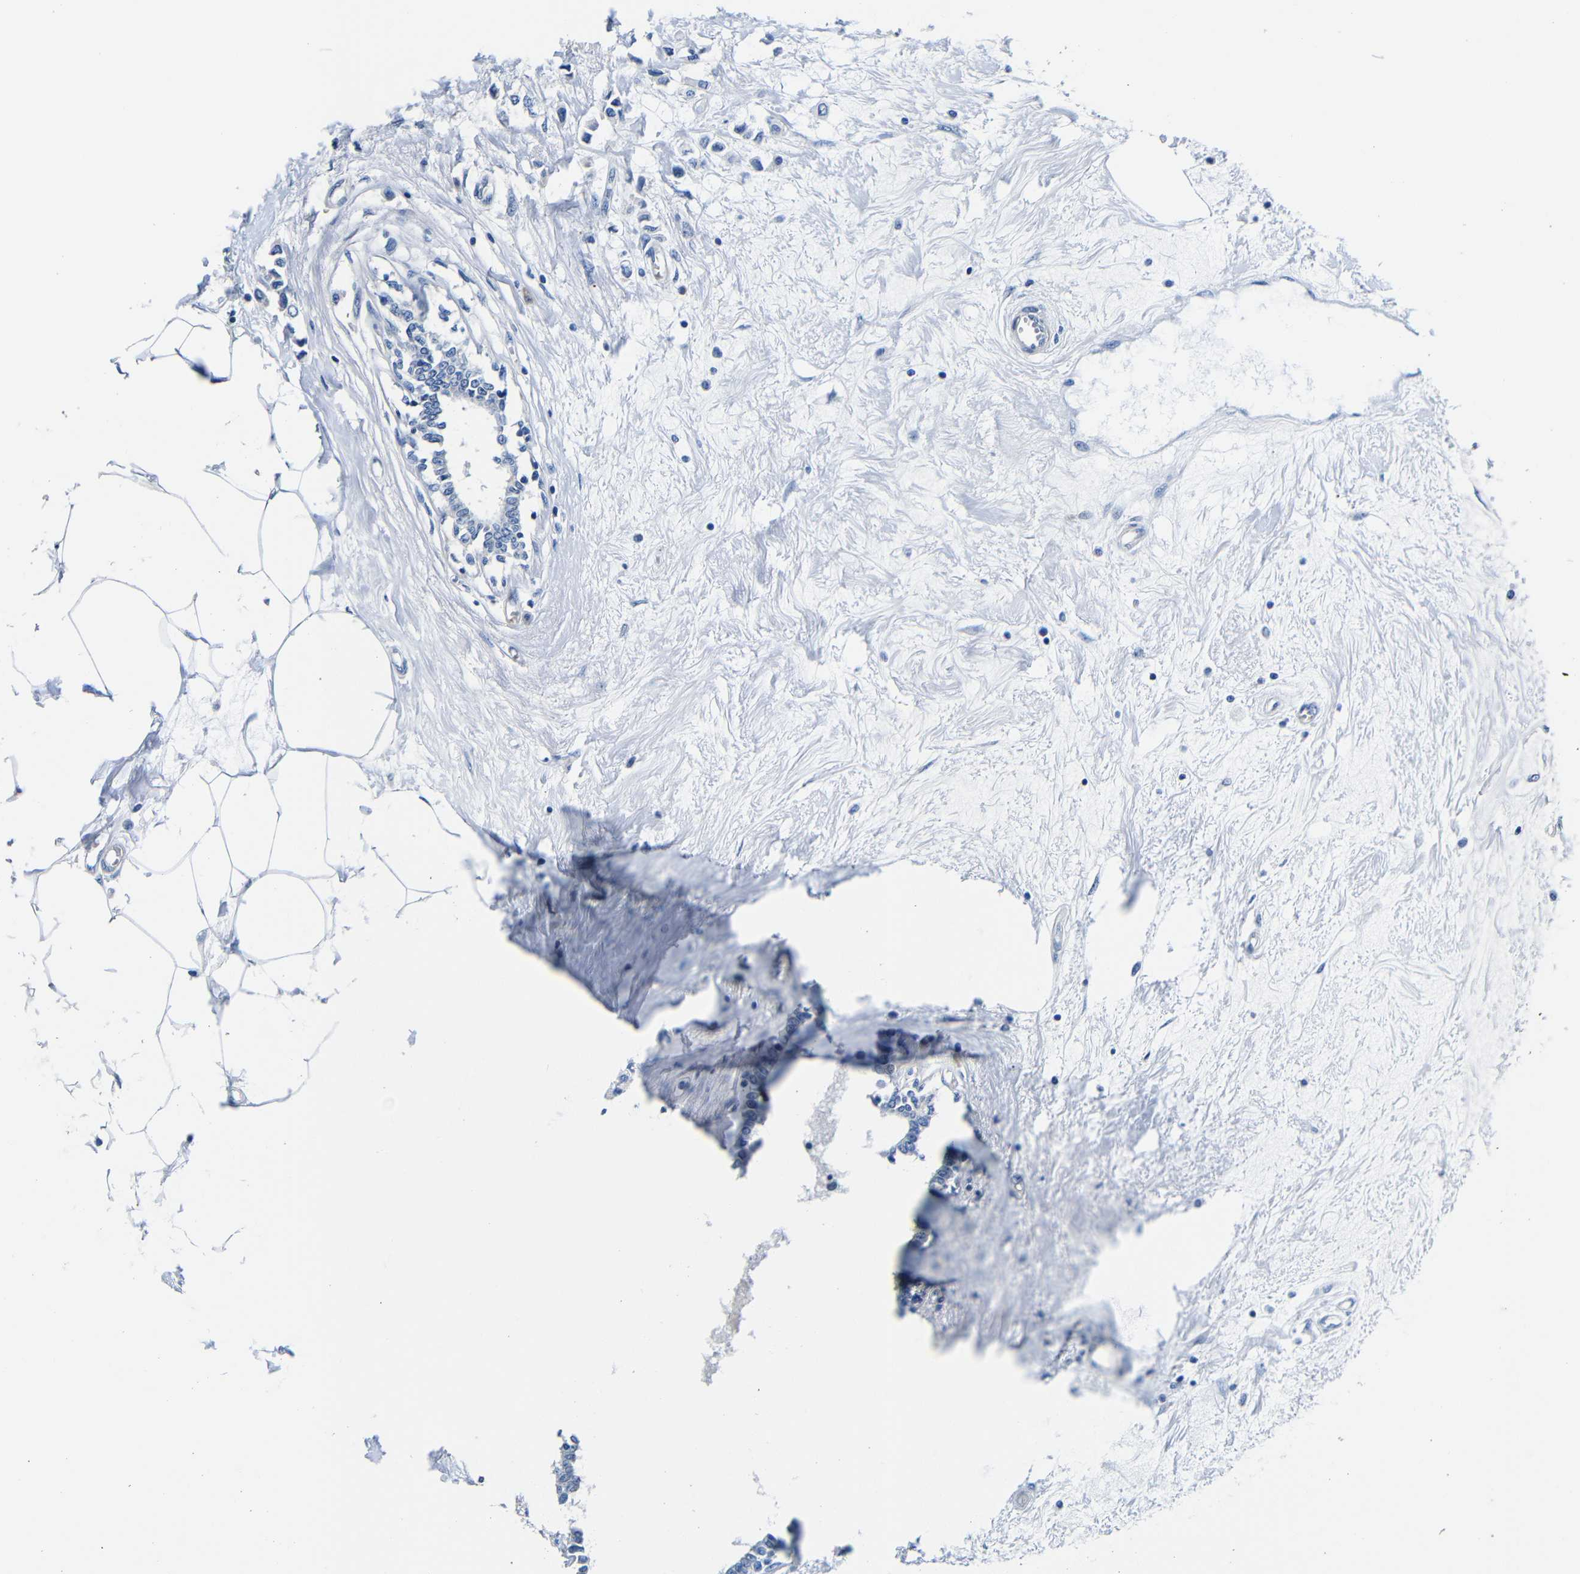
{"staining": {"intensity": "negative", "quantity": "none", "location": "none"}, "tissue": "breast cancer", "cell_type": "Tumor cells", "image_type": "cancer", "snomed": [{"axis": "morphology", "description": "Lobular carcinoma"}, {"axis": "topography", "description": "Breast"}], "caption": "Tumor cells are negative for brown protein staining in breast cancer.", "gene": "TNFAIP1", "patient": {"sex": "female", "age": 51}}